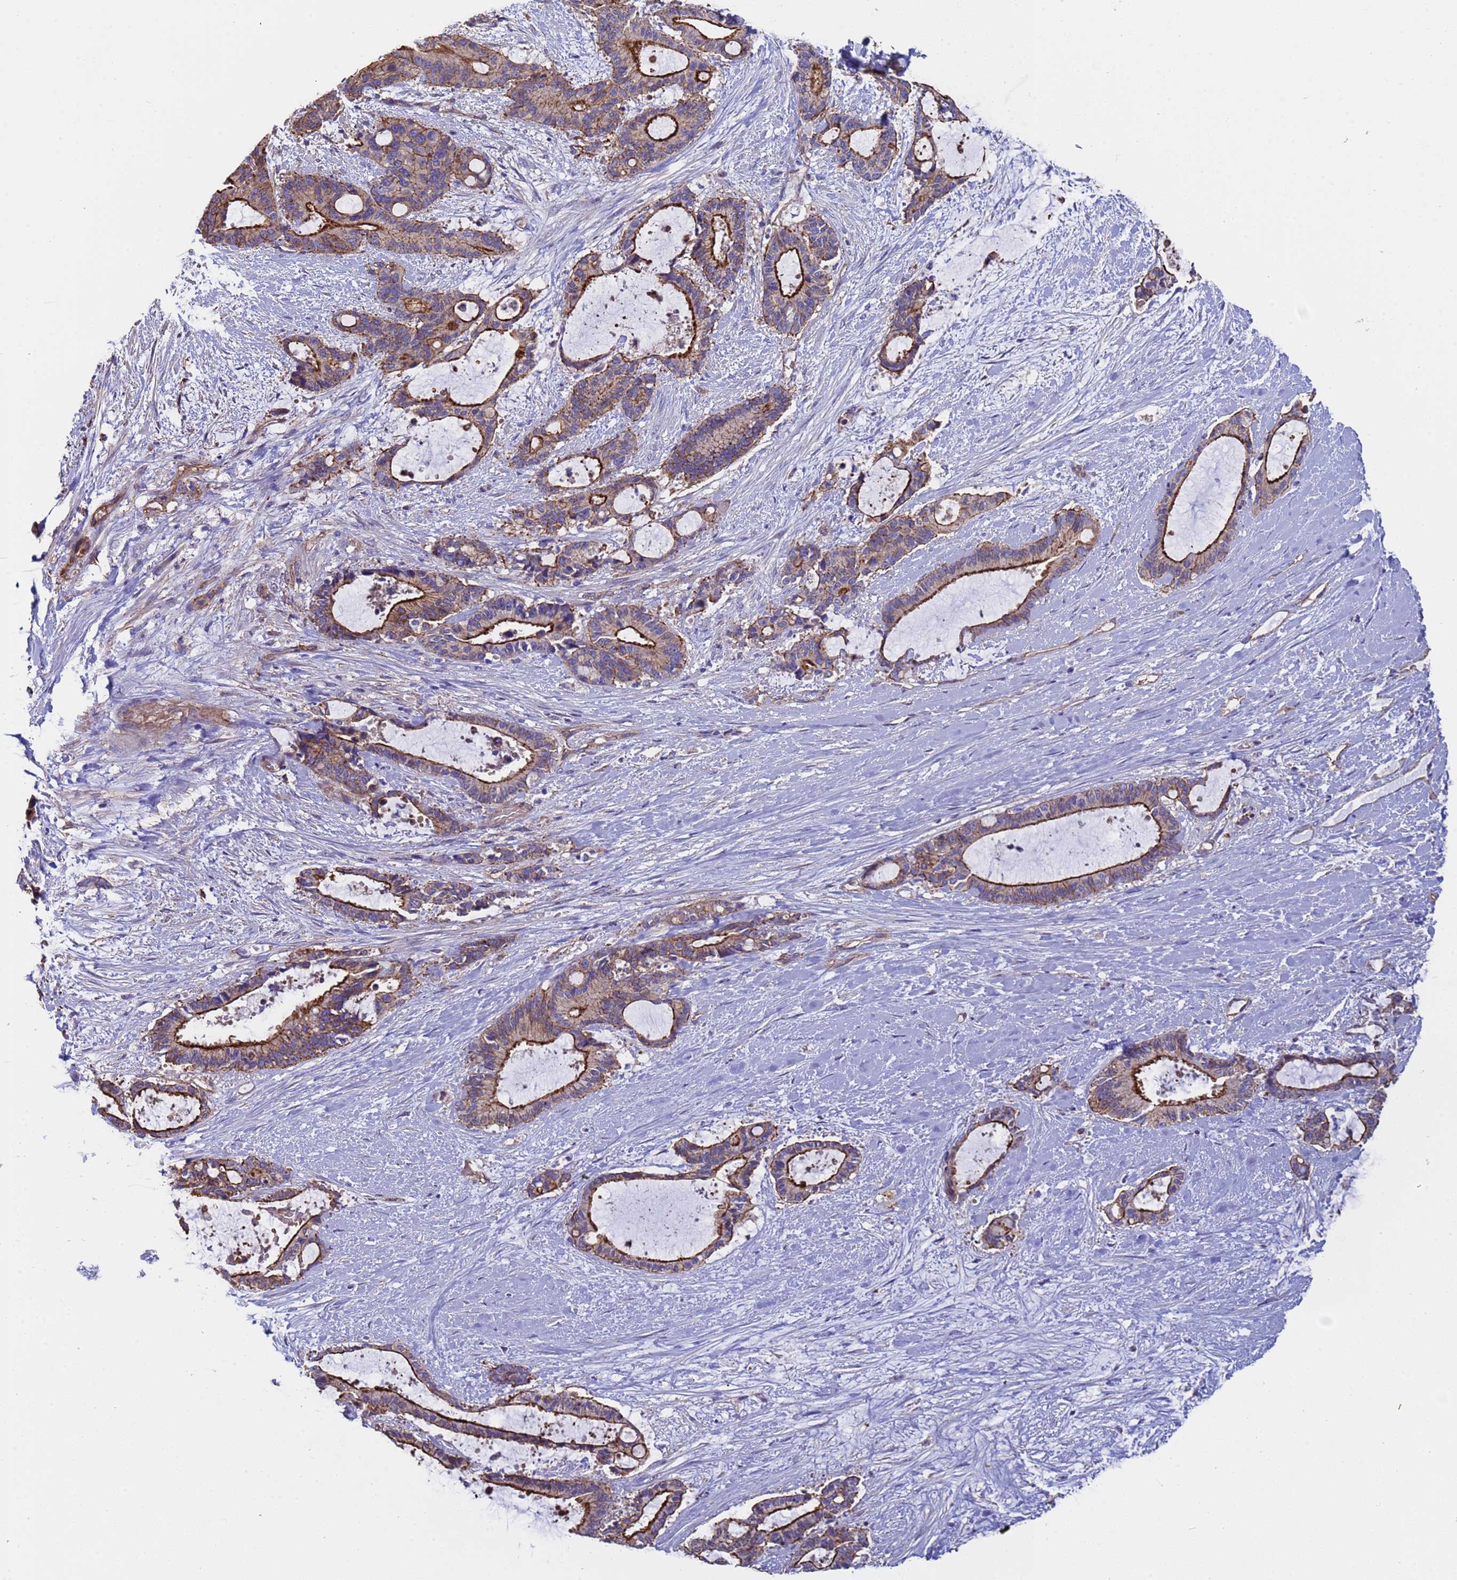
{"staining": {"intensity": "strong", "quantity": "25%-75%", "location": "cytoplasmic/membranous"}, "tissue": "liver cancer", "cell_type": "Tumor cells", "image_type": "cancer", "snomed": [{"axis": "morphology", "description": "Normal tissue, NOS"}, {"axis": "morphology", "description": "Cholangiocarcinoma"}, {"axis": "topography", "description": "Liver"}, {"axis": "topography", "description": "Peripheral nerve tissue"}], "caption": "This histopathology image shows IHC staining of human cholangiocarcinoma (liver), with high strong cytoplasmic/membranous positivity in approximately 25%-75% of tumor cells.", "gene": "ZNF248", "patient": {"sex": "female", "age": 73}}